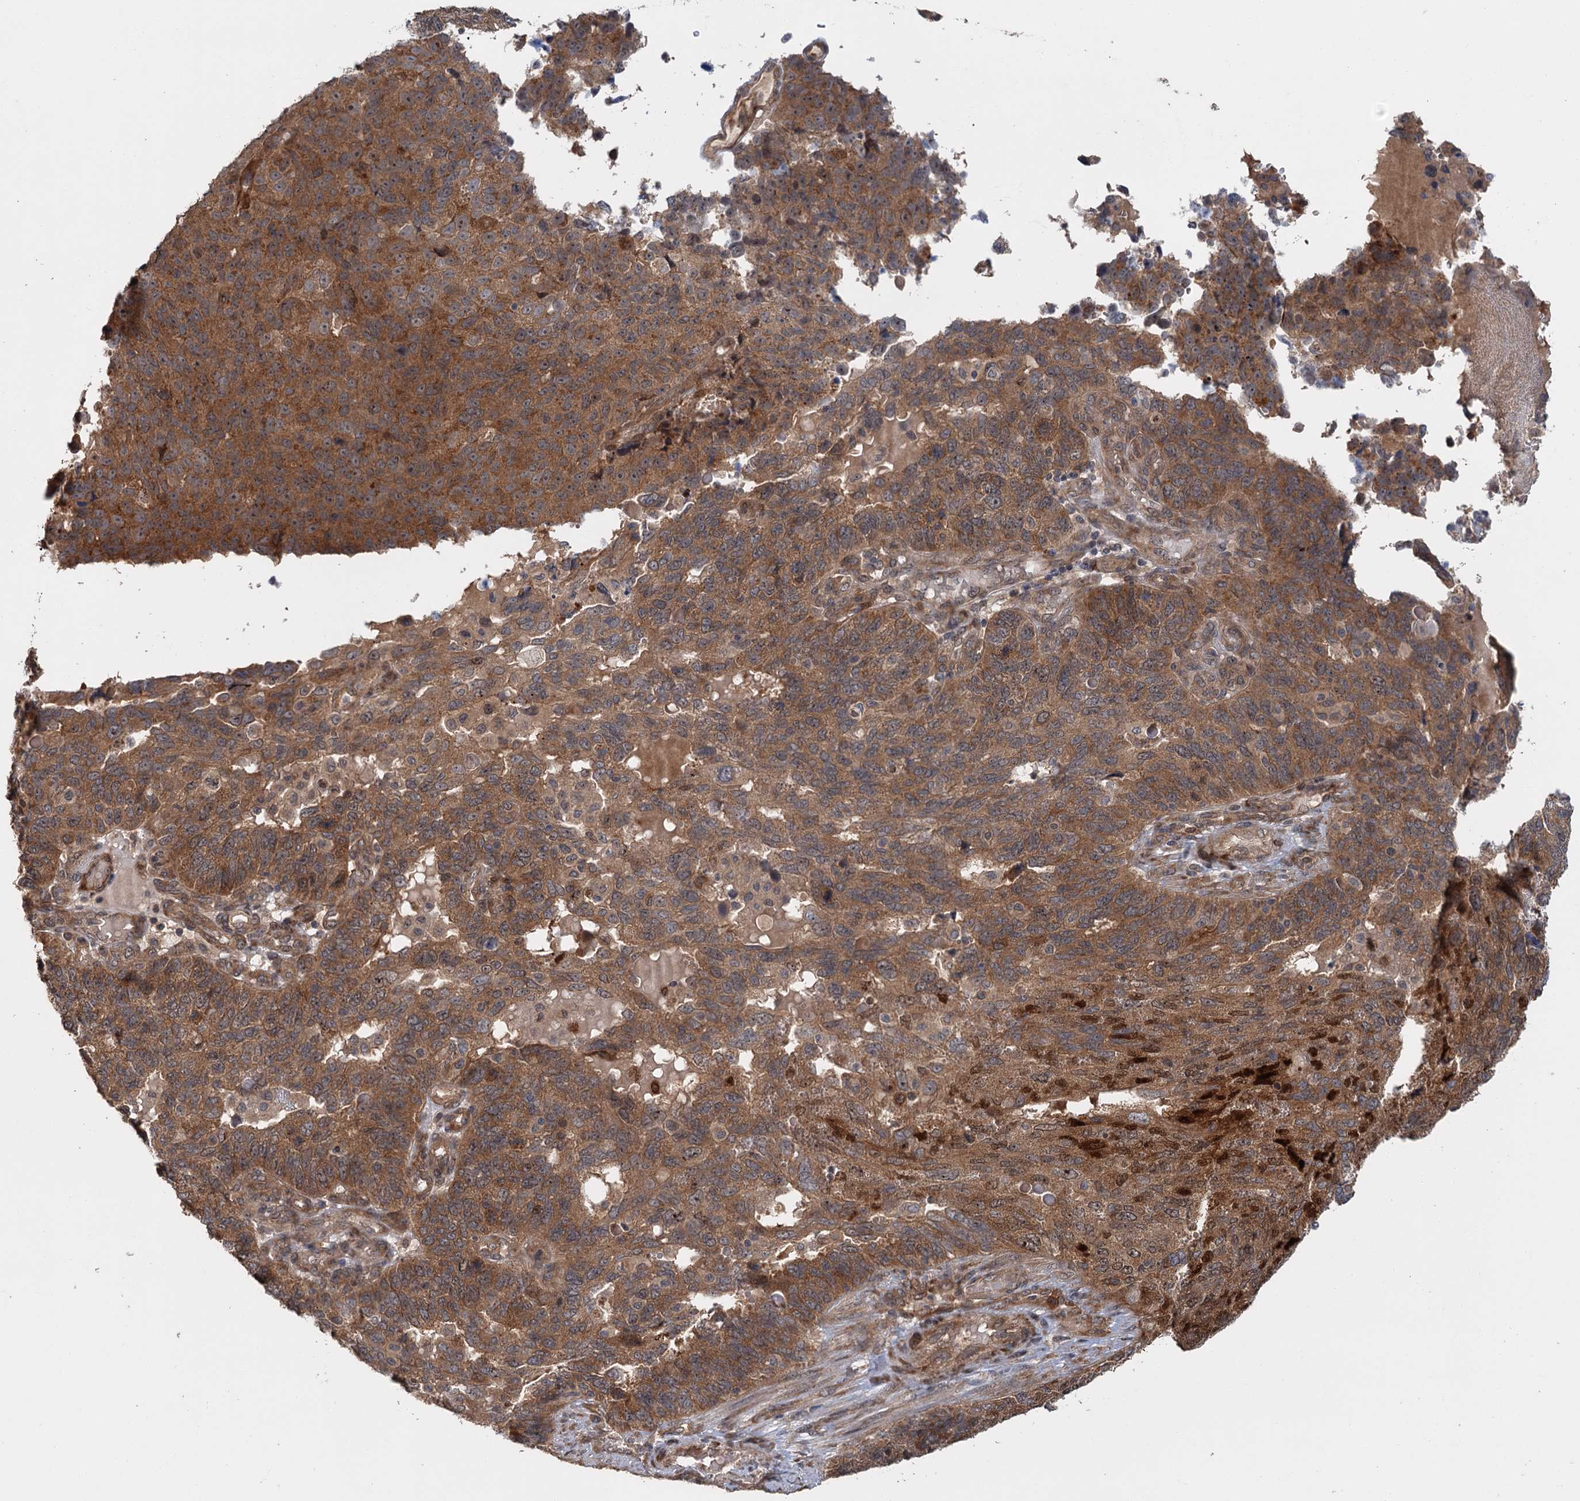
{"staining": {"intensity": "moderate", "quantity": ">75%", "location": "cytoplasmic/membranous"}, "tissue": "endometrial cancer", "cell_type": "Tumor cells", "image_type": "cancer", "snomed": [{"axis": "morphology", "description": "Adenocarcinoma, NOS"}, {"axis": "topography", "description": "Endometrium"}], "caption": "Immunohistochemistry micrograph of endometrial cancer (adenocarcinoma) stained for a protein (brown), which displays medium levels of moderate cytoplasmic/membranous positivity in approximately >75% of tumor cells.", "gene": "KANSL2", "patient": {"sex": "female", "age": 66}}